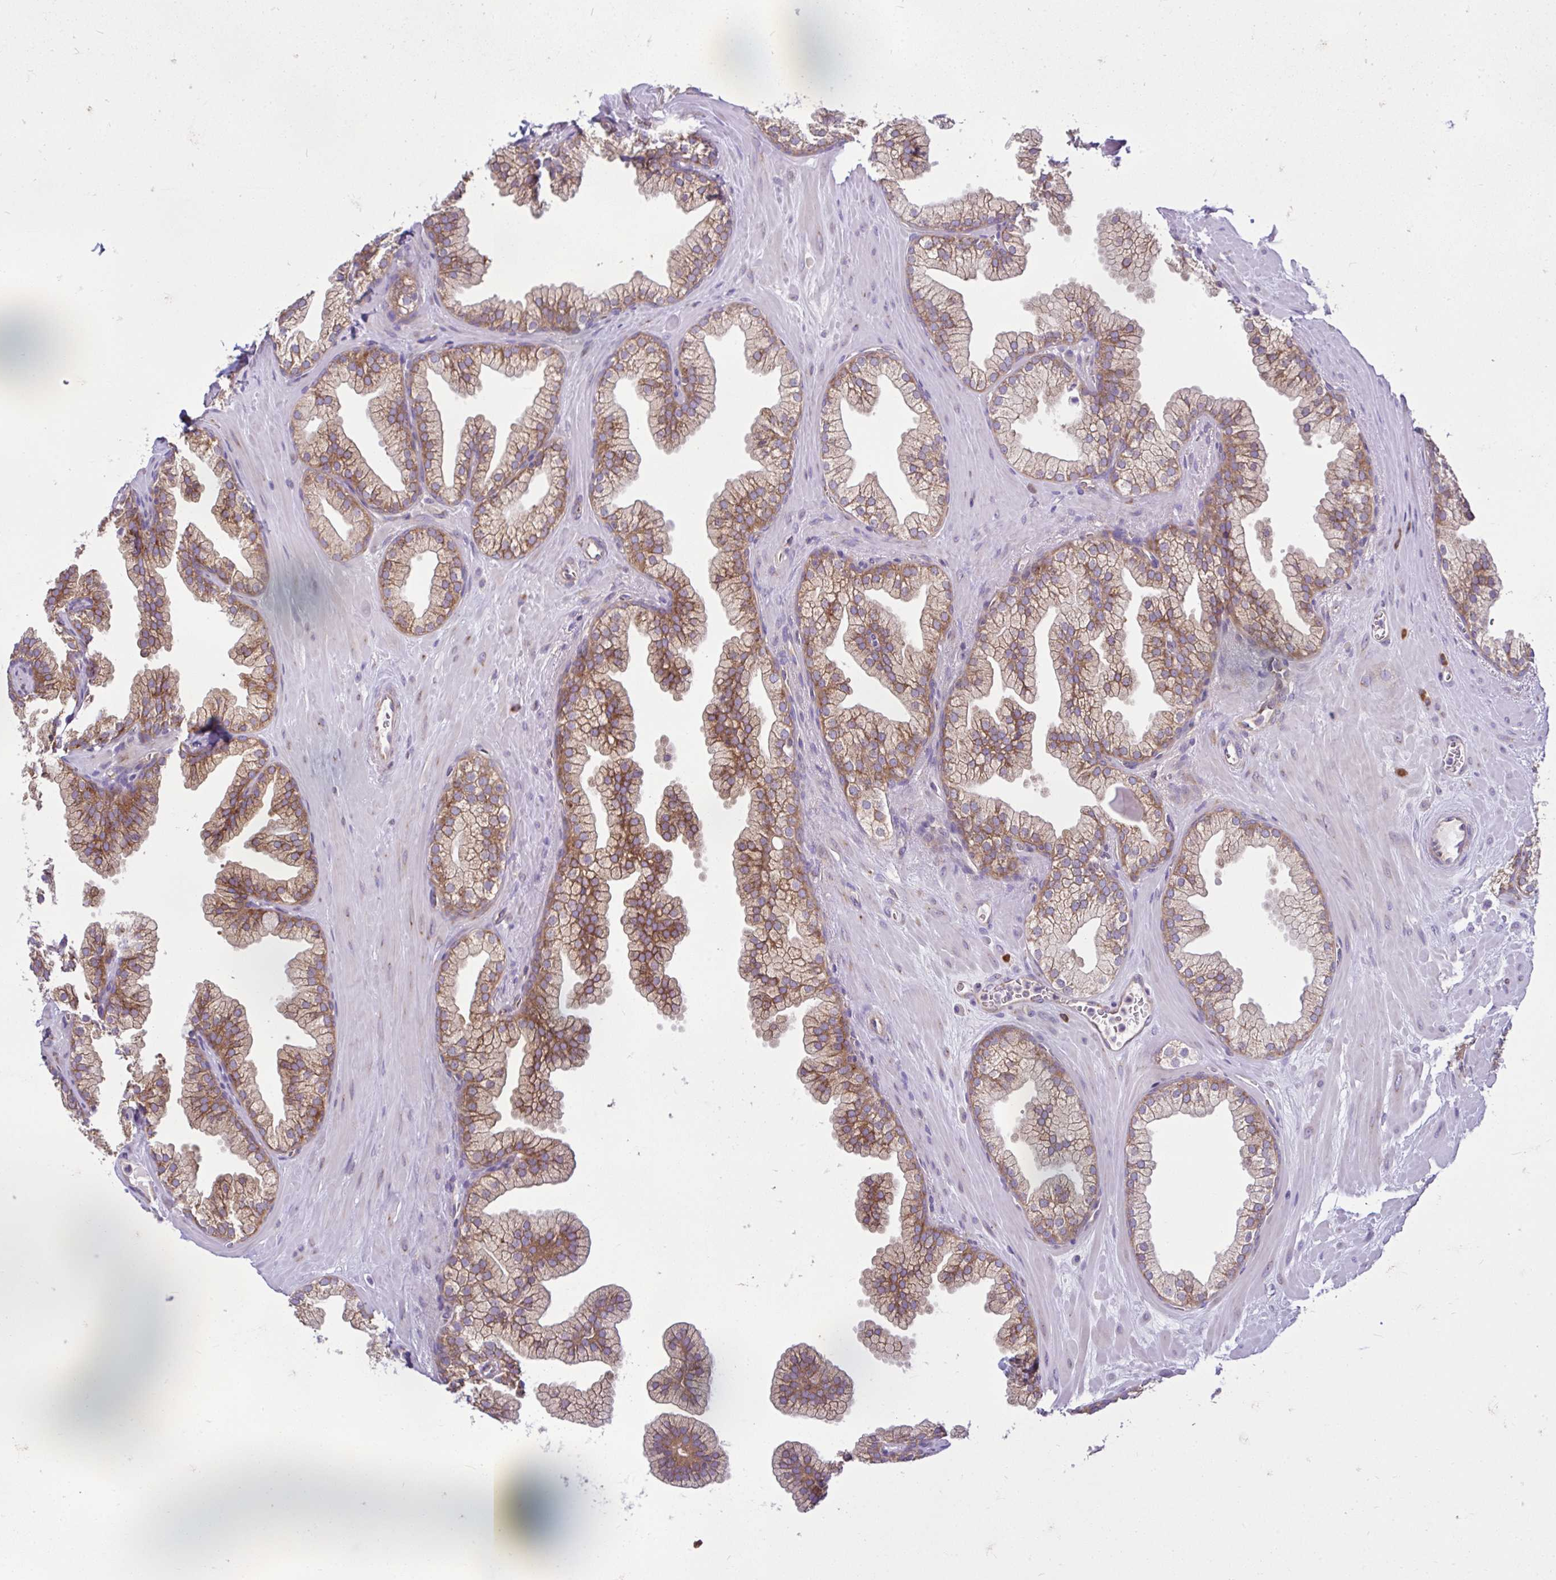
{"staining": {"intensity": "moderate", "quantity": "25%-75%", "location": "cytoplasmic/membranous"}, "tissue": "prostate", "cell_type": "Glandular cells", "image_type": "normal", "snomed": [{"axis": "morphology", "description": "Normal tissue, NOS"}, {"axis": "topography", "description": "Prostate"}, {"axis": "topography", "description": "Peripheral nerve tissue"}], "caption": "This photomicrograph shows immunohistochemistry (IHC) staining of unremarkable human prostate, with medium moderate cytoplasmic/membranous staining in approximately 25%-75% of glandular cells.", "gene": "LARS1", "patient": {"sex": "male", "age": 61}}